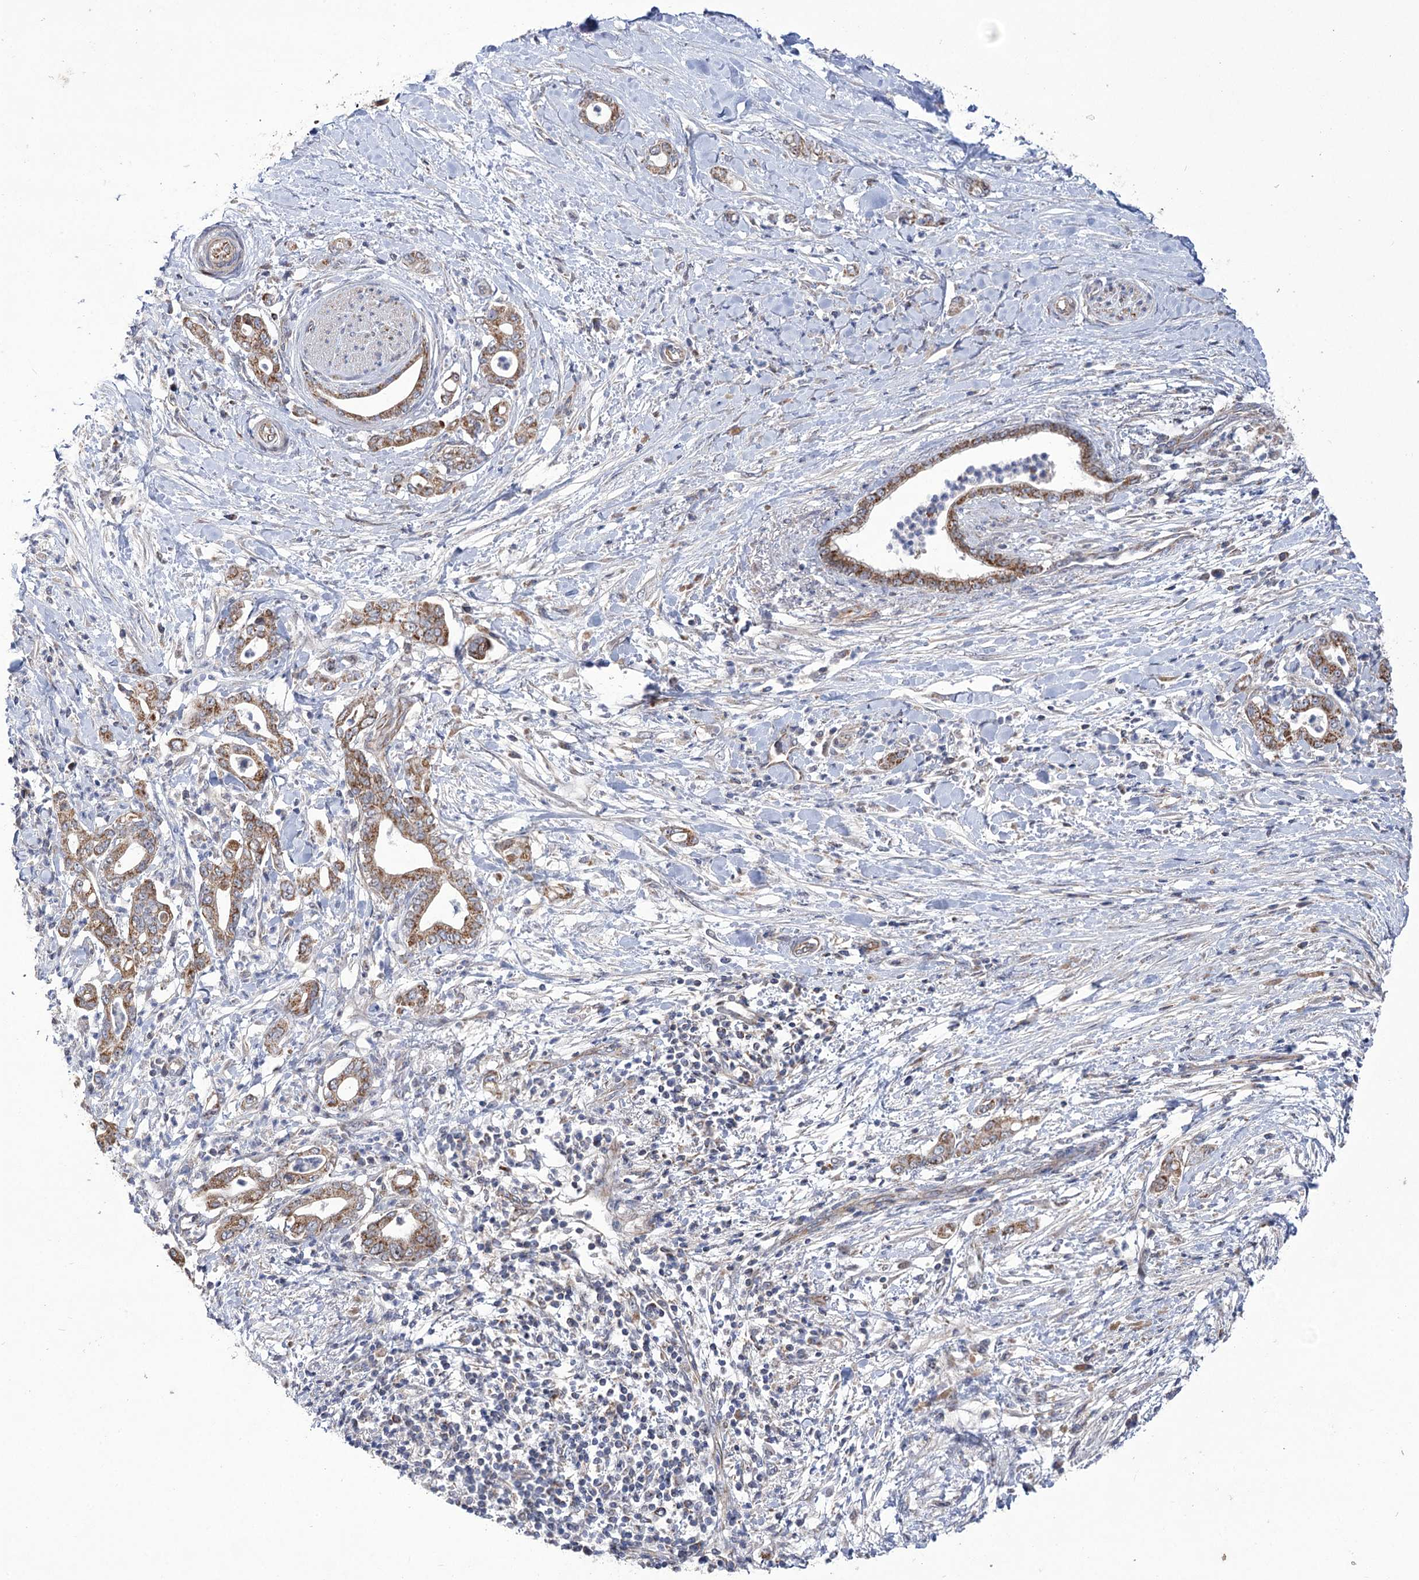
{"staining": {"intensity": "moderate", "quantity": ">75%", "location": "cytoplasmic/membranous"}, "tissue": "pancreatic cancer", "cell_type": "Tumor cells", "image_type": "cancer", "snomed": [{"axis": "morphology", "description": "Adenocarcinoma, NOS"}, {"axis": "topography", "description": "Pancreas"}], "caption": "Moderate cytoplasmic/membranous positivity for a protein is identified in approximately >75% of tumor cells of adenocarcinoma (pancreatic) using immunohistochemistry (IHC).", "gene": "ECHDC3", "patient": {"sex": "female", "age": 55}}